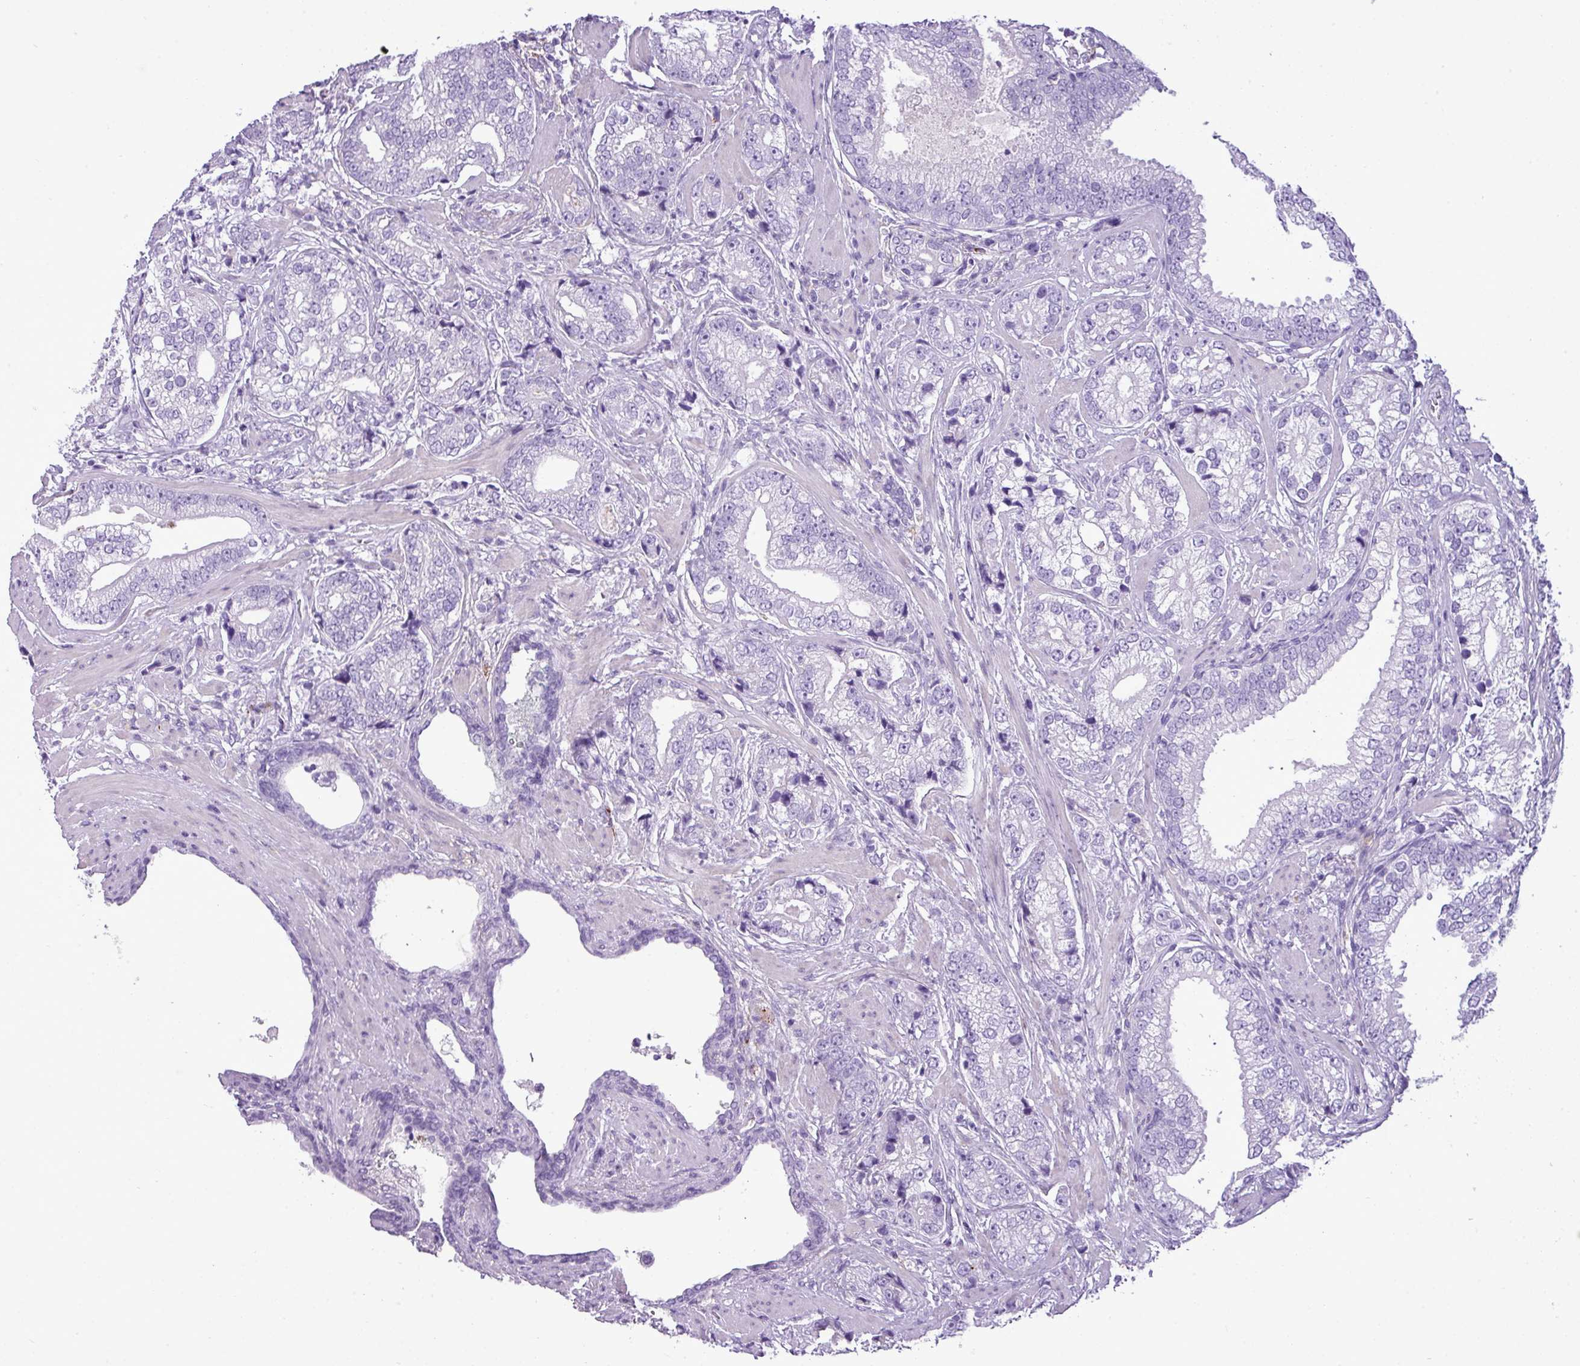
{"staining": {"intensity": "negative", "quantity": "none", "location": "none"}, "tissue": "prostate cancer", "cell_type": "Tumor cells", "image_type": "cancer", "snomed": [{"axis": "morphology", "description": "Adenocarcinoma, High grade"}, {"axis": "topography", "description": "Prostate"}], "caption": "A micrograph of human prostate cancer (adenocarcinoma (high-grade)) is negative for staining in tumor cells.", "gene": "RBMXL2", "patient": {"sex": "male", "age": 75}}